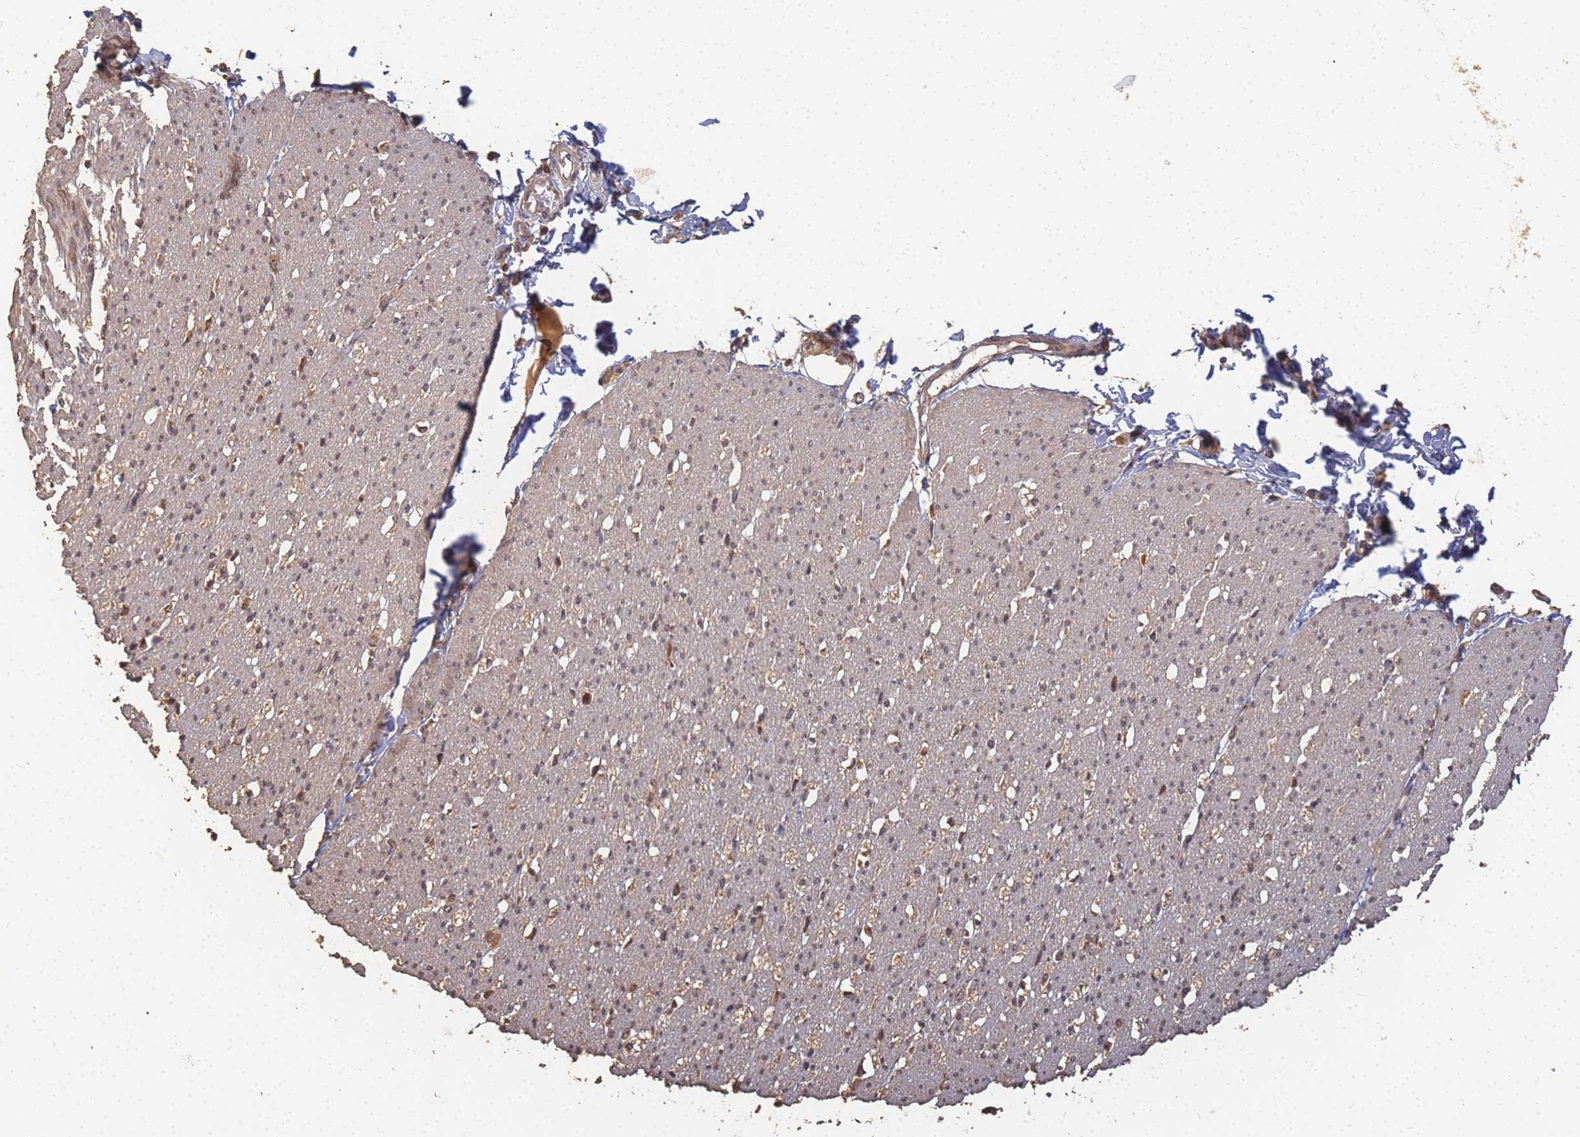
{"staining": {"intensity": "moderate", "quantity": "25%-75%", "location": "cytoplasmic/membranous,nuclear"}, "tissue": "smooth muscle", "cell_type": "Smooth muscle cells", "image_type": "normal", "snomed": [{"axis": "morphology", "description": "Normal tissue, NOS"}, {"axis": "morphology", "description": "Adenocarcinoma, NOS"}, {"axis": "topography", "description": "Colon"}, {"axis": "topography", "description": "Peripheral nerve tissue"}], "caption": "IHC of normal smooth muscle shows medium levels of moderate cytoplasmic/membranous,nuclear staining in about 25%-75% of smooth muscle cells. Immunohistochemistry stains the protein in brown and the nuclei are stained blue.", "gene": "ALKBH1", "patient": {"sex": "male", "age": 14}}